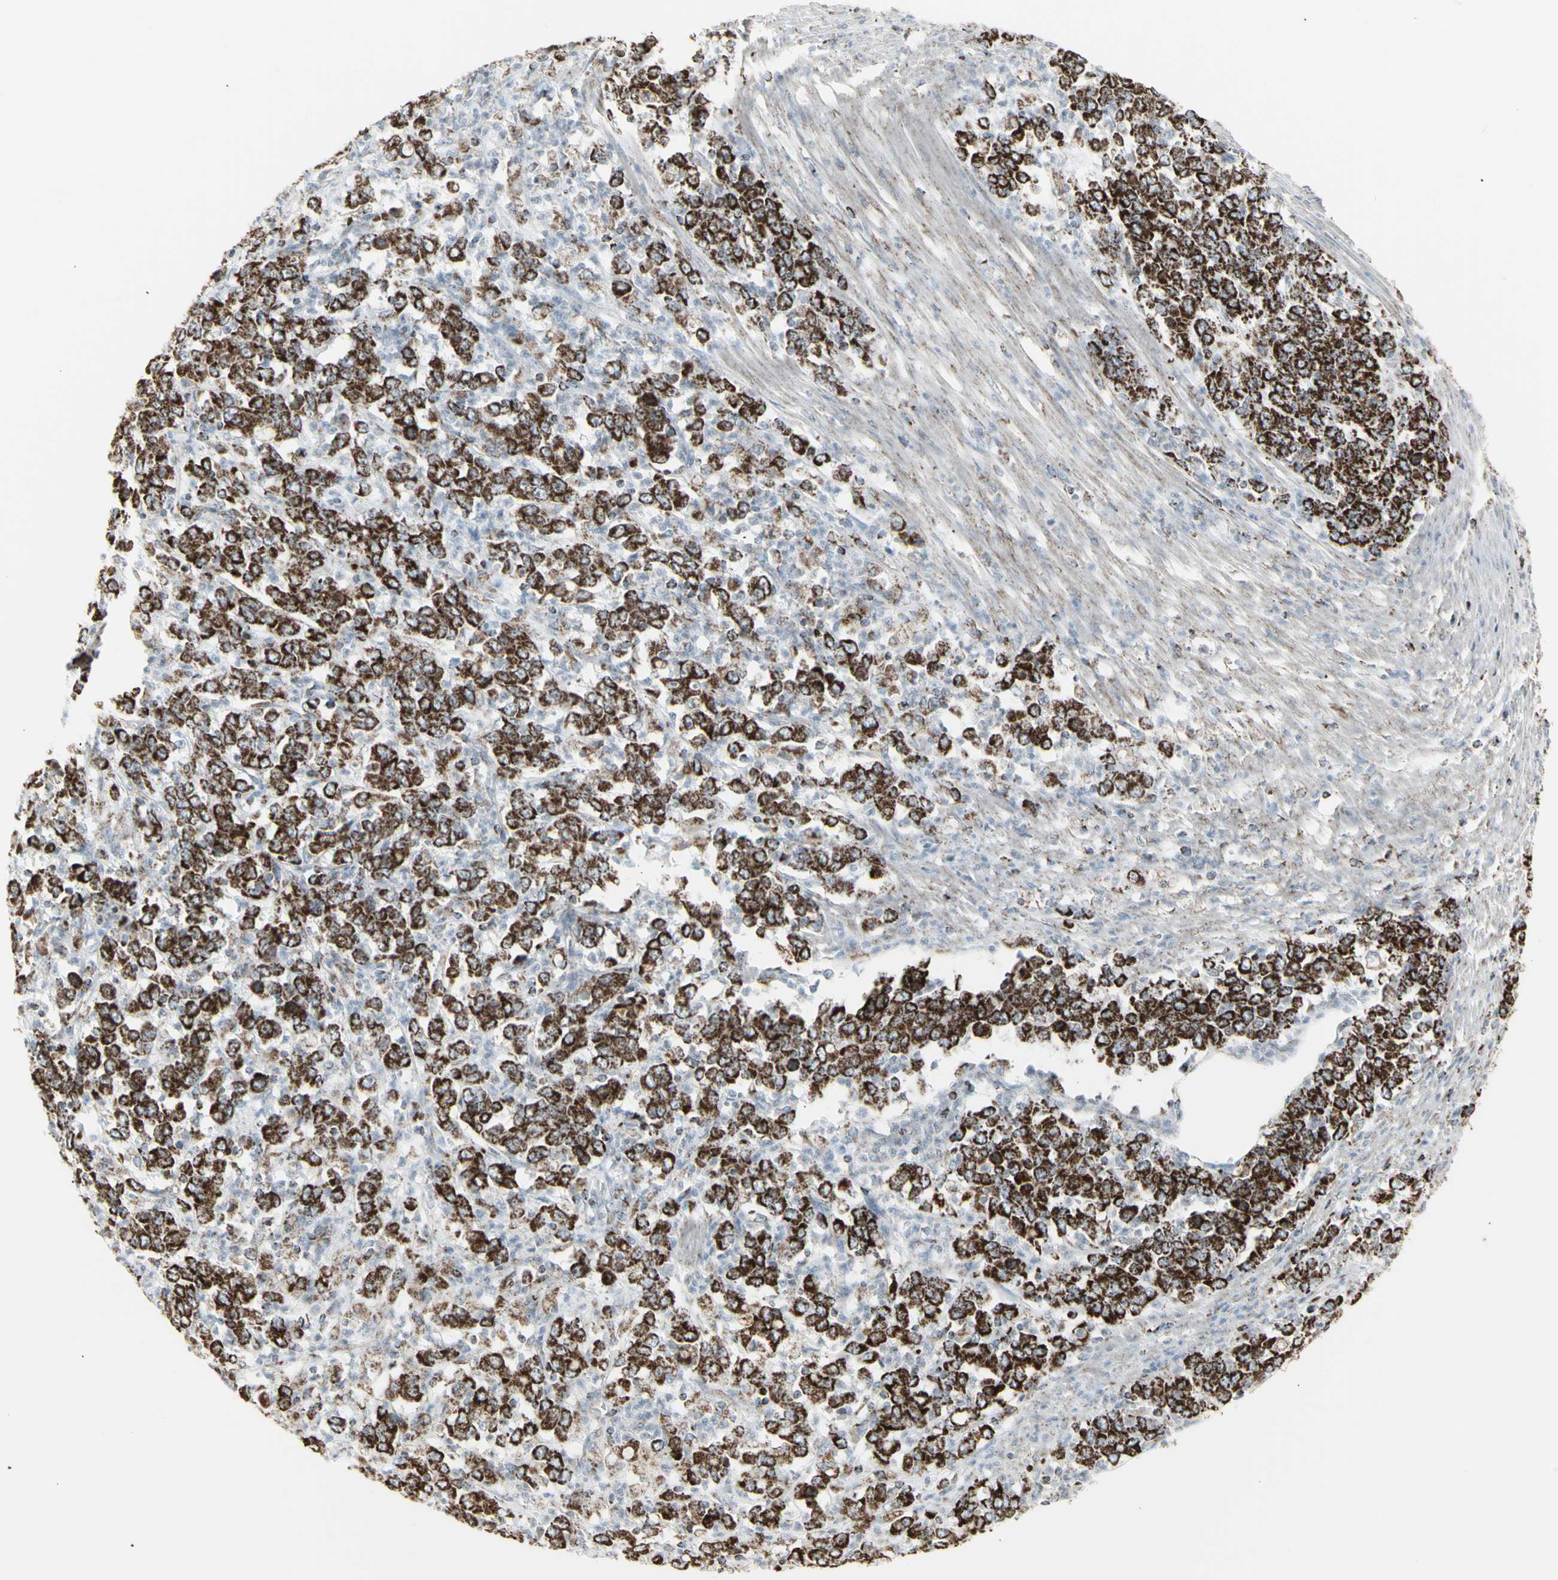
{"staining": {"intensity": "strong", "quantity": ">75%", "location": "cytoplasmic/membranous"}, "tissue": "stomach cancer", "cell_type": "Tumor cells", "image_type": "cancer", "snomed": [{"axis": "morphology", "description": "Adenocarcinoma, NOS"}, {"axis": "topography", "description": "Stomach, lower"}], "caption": "High-power microscopy captured an immunohistochemistry histopathology image of adenocarcinoma (stomach), revealing strong cytoplasmic/membranous staining in approximately >75% of tumor cells.", "gene": "PLGRKT", "patient": {"sex": "female", "age": 71}}